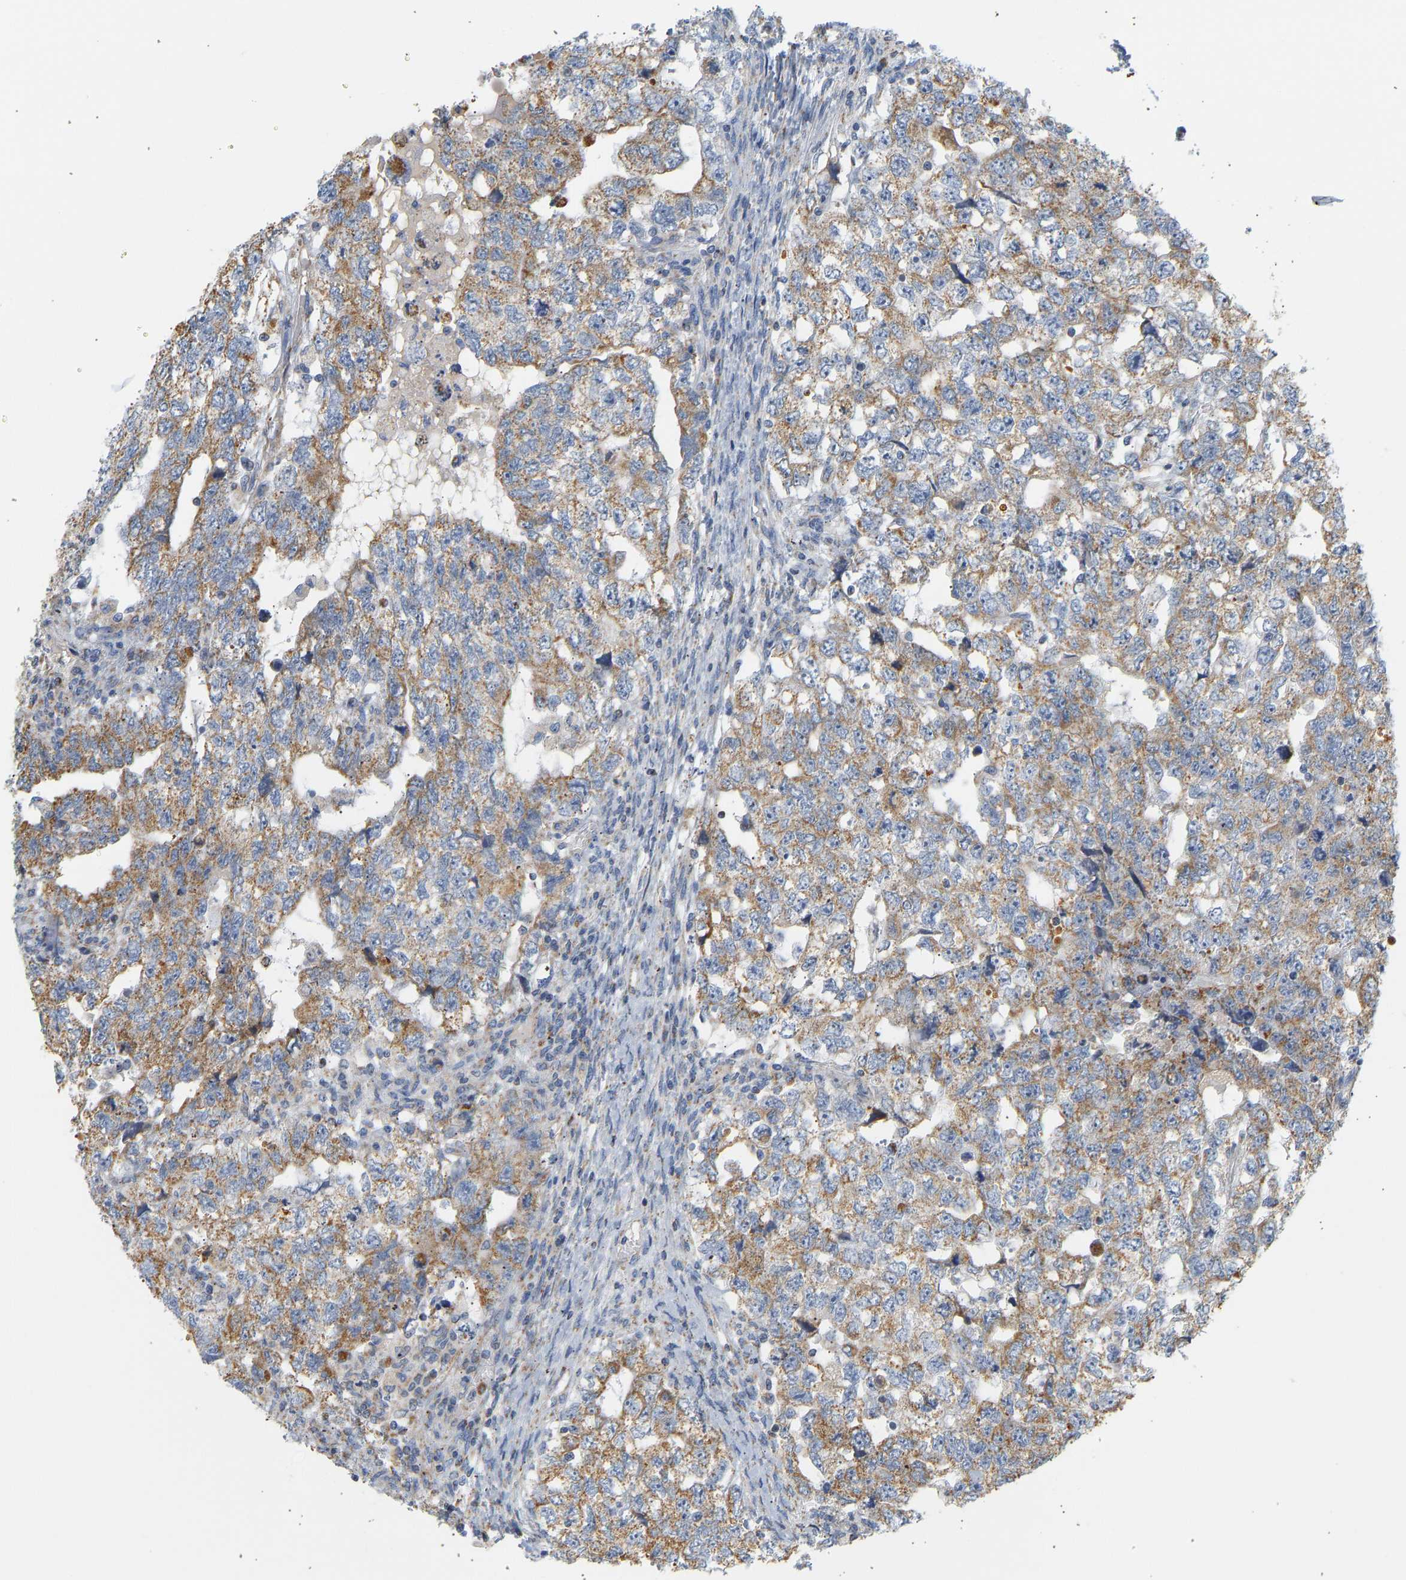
{"staining": {"intensity": "moderate", "quantity": ">75%", "location": "cytoplasmic/membranous"}, "tissue": "testis cancer", "cell_type": "Tumor cells", "image_type": "cancer", "snomed": [{"axis": "morphology", "description": "Carcinoma, Embryonal, NOS"}, {"axis": "topography", "description": "Testis"}], "caption": "DAB (3,3'-diaminobenzidine) immunohistochemical staining of human testis cancer exhibits moderate cytoplasmic/membranous protein positivity in approximately >75% of tumor cells.", "gene": "GRPEL2", "patient": {"sex": "male", "age": 36}}